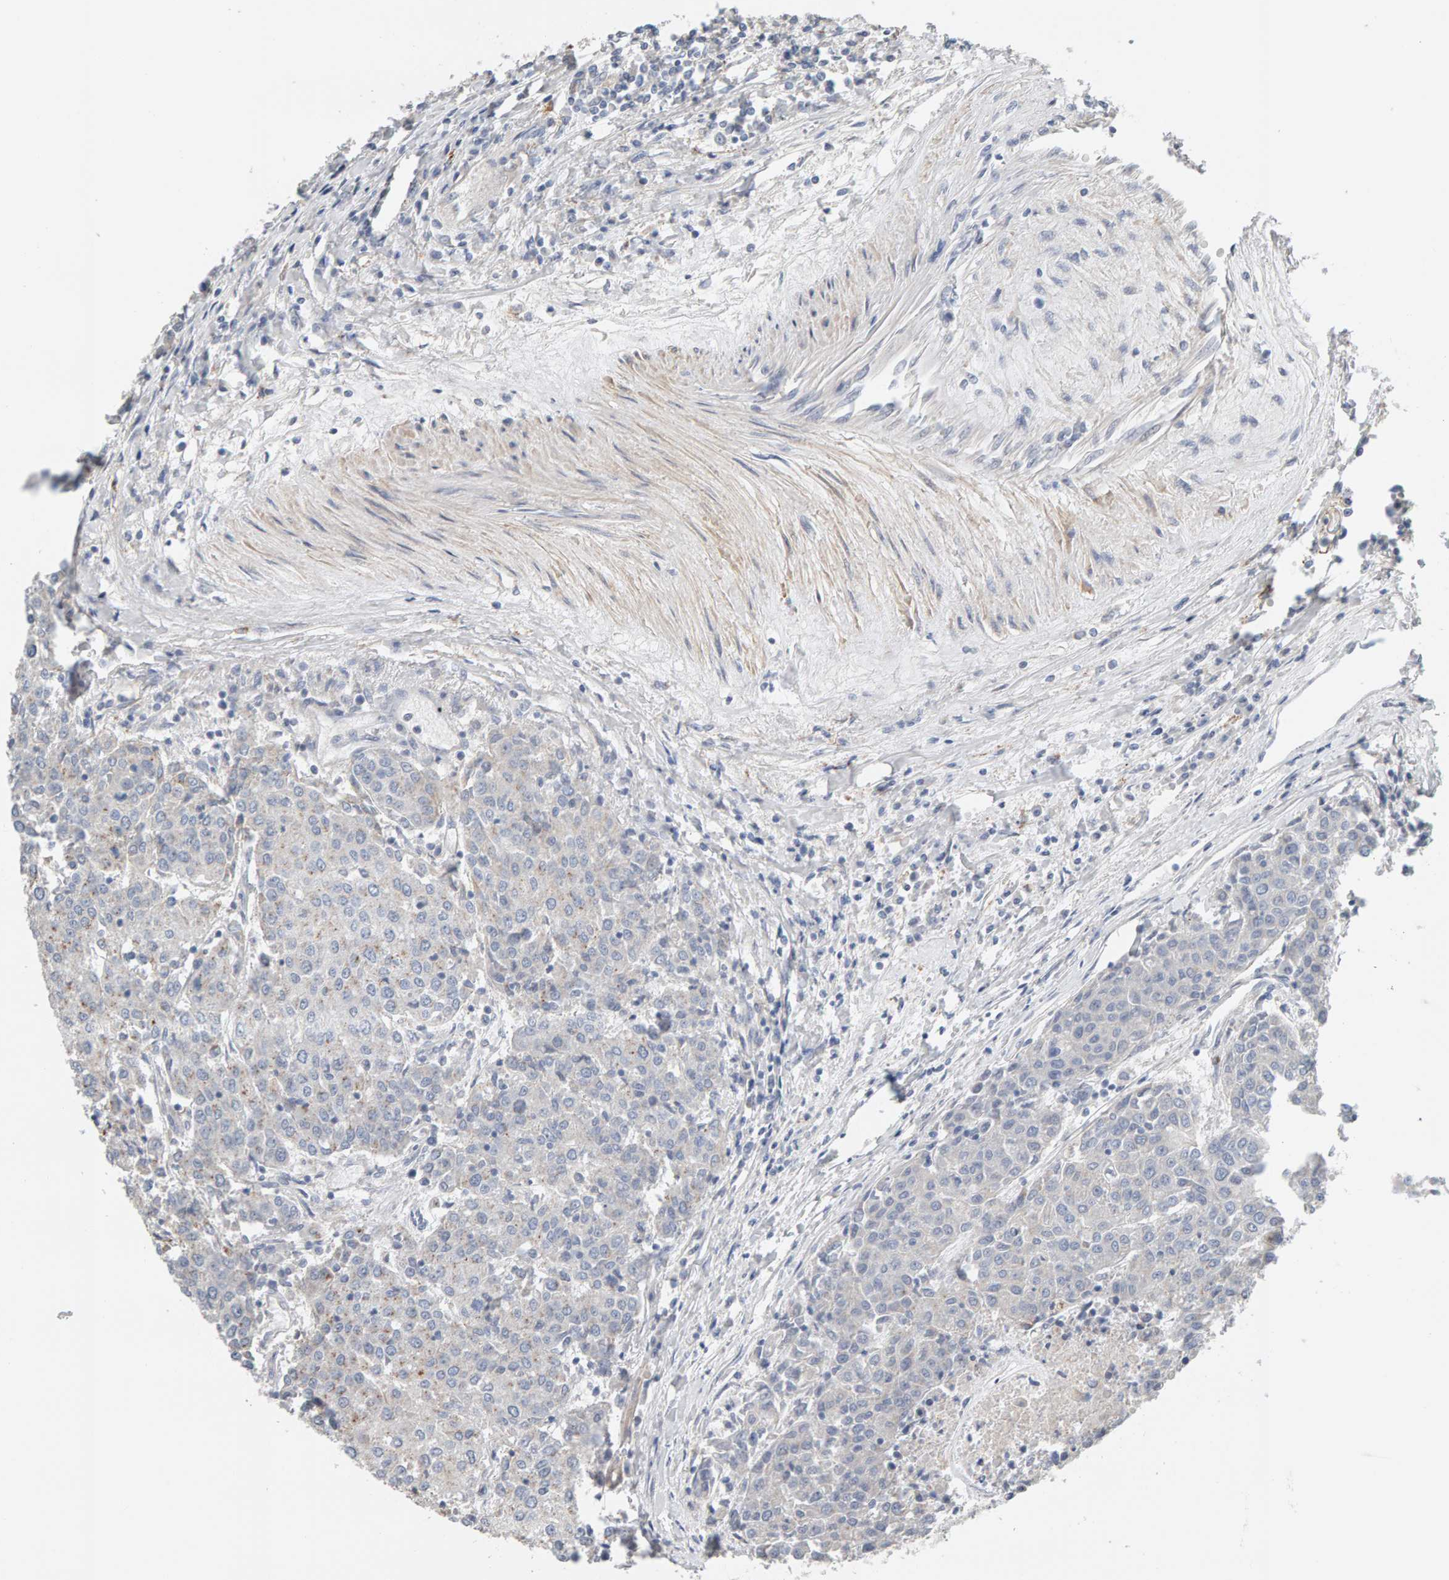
{"staining": {"intensity": "negative", "quantity": "none", "location": "none"}, "tissue": "urothelial cancer", "cell_type": "Tumor cells", "image_type": "cancer", "snomed": [{"axis": "morphology", "description": "Urothelial carcinoma, High grade"}, {"axis": "topography", "description": "Urinary bladder"}], "caption": "Urothelial cancer was stained to show a protein in brown. There is no significant staining in tumor cells.", "gene": "IPPK", "patient": {"sex": "female", "age": 85}}